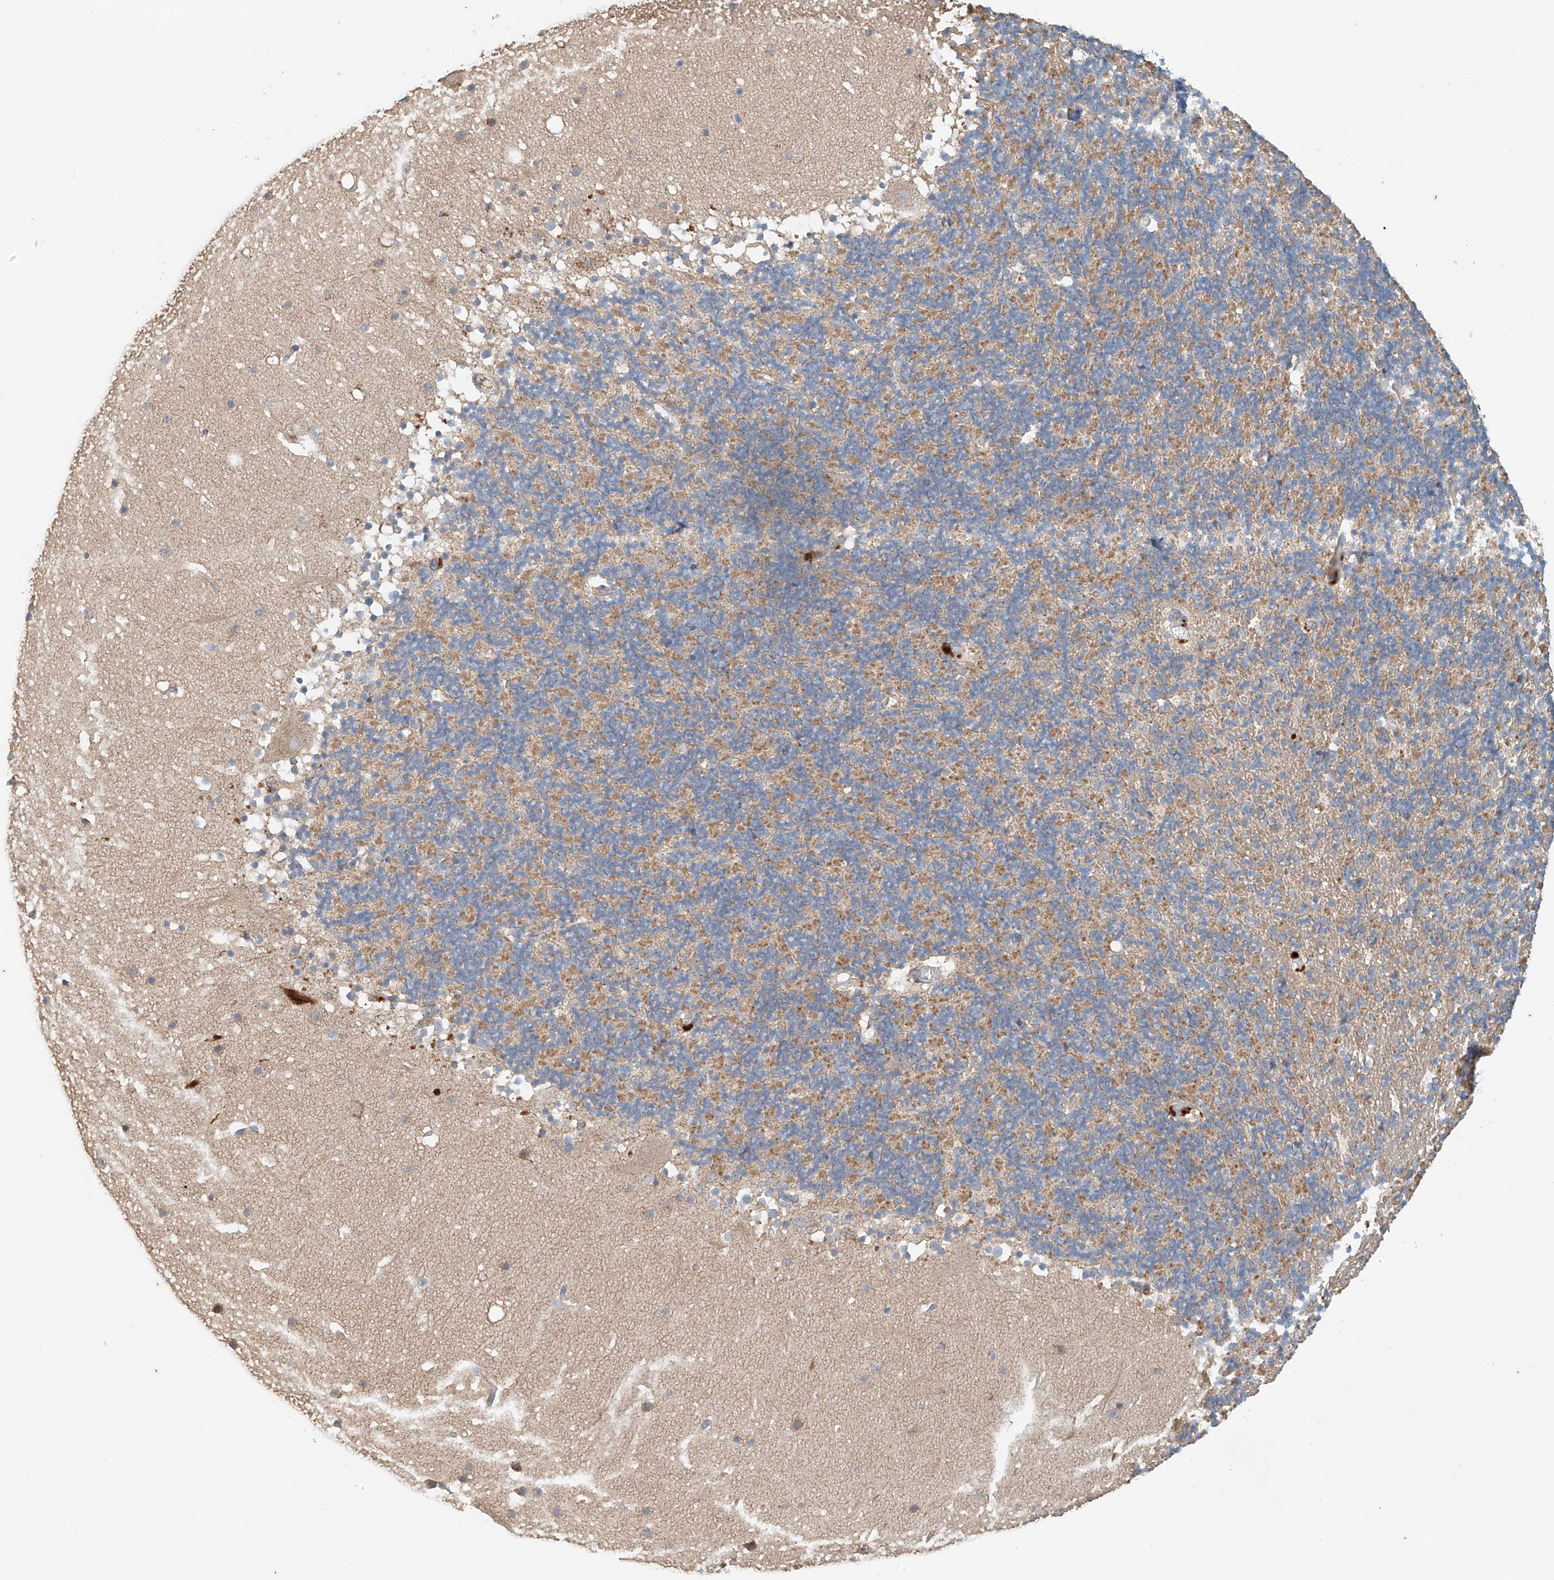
{"staining": {"intensity": "weak", "quantity": ">75%", "location": "cytoplasmic/membranous"}, "tissue": "cerebellum", "cell_type": "Cells in granular layer", "image_type": "normal", "snomed": [{"axis": "morphology", "description": "Normal tissue, NOS"}, {"axis": "topography", "description": "Cerebellum"}], "caption": "High-power microscopy captured an immunohistochemistry micrograph of normal cerebellum, revealing weak cytoplasmic/membranous expression in about >75% of cells in granular layer.", "gene": "GNB1L", "patient": {"sex": "male", "age": 57}}